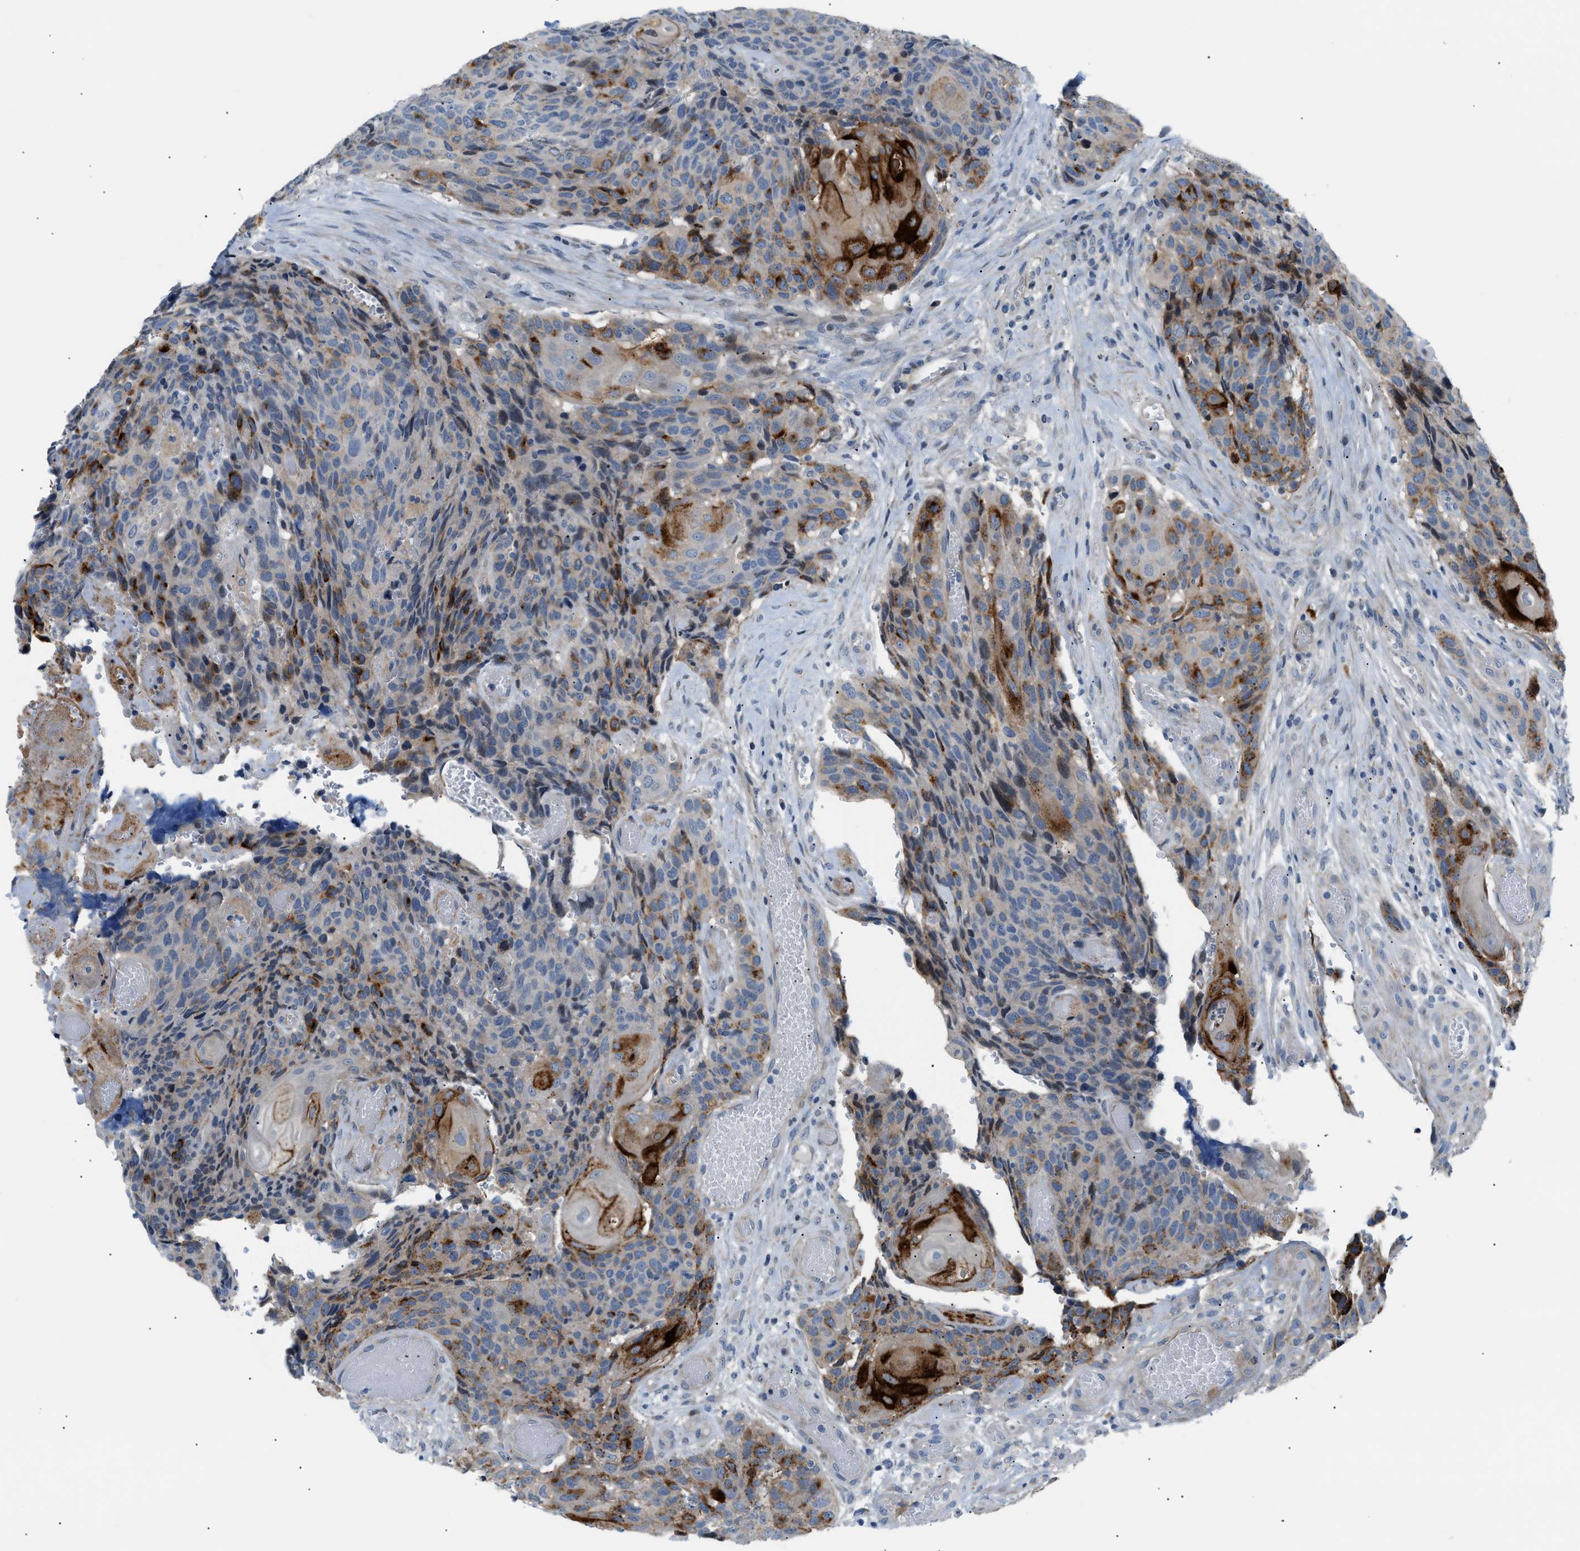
{"staining": {"intensity": "moderate", "quantity": "25%-75%", "location": "cytoplasmic/membranous,nuclear"}, "tissue": "head and neck cancer", "cell_type": "Tumor cells", "image_type": "cancer", "snomed": [{"axis": "morphology", "description": "Squamous cell carcinoma, NOS"}, {"axis": "topography", "description": "Head-Neck"}], "caption": "A brown stain highlights moderate cytoplasmic/membranous and nuclear positivity of a protein in human squamous cell carcinoma (head and neck) tumor cells. The staining was performed using DAB, with brown indicating positive protein expression. Nuclei are stained blue with hematoxylin.", "gene": "FDCSP", "patient": {"sex": "male", "age": 66}}